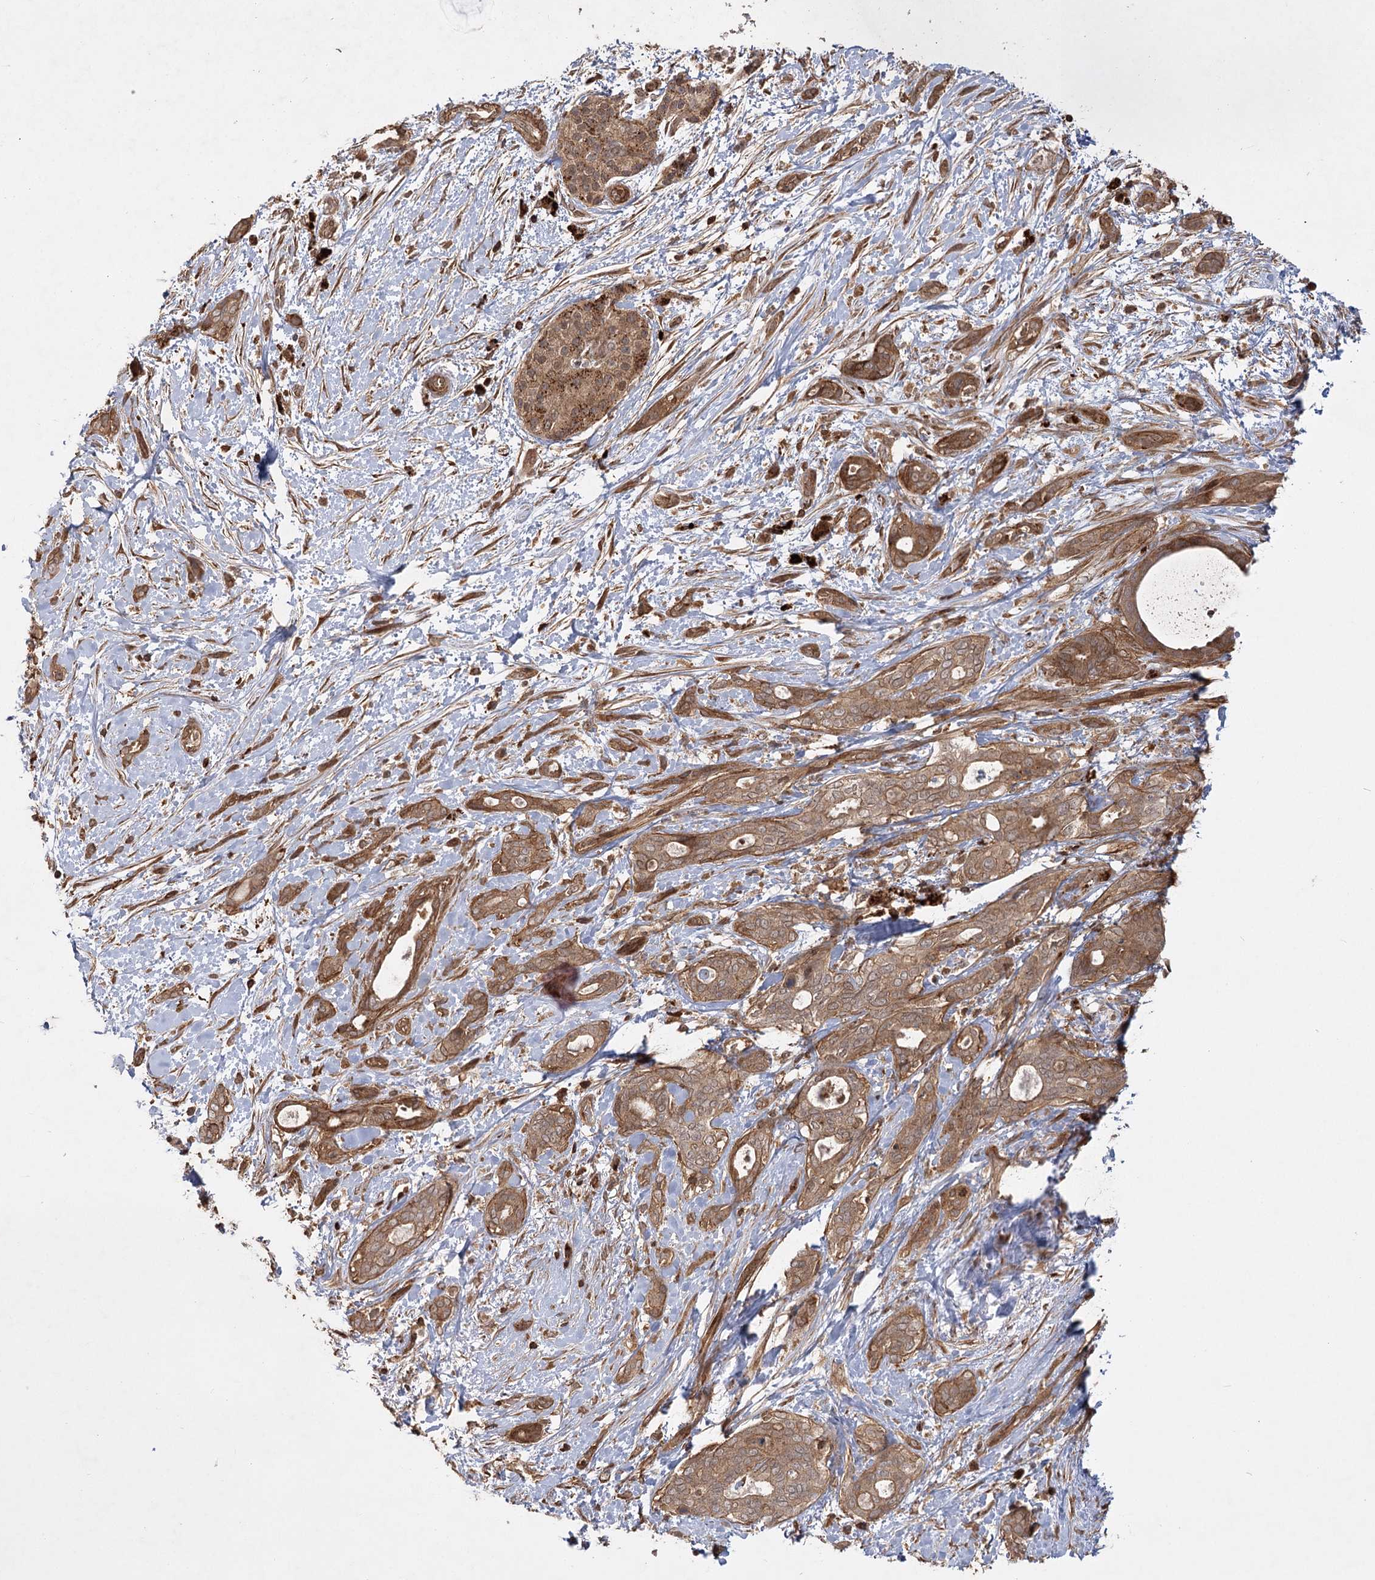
{"staining": {"intensity": "moderate", "quantity": ">75%", "location": "cytoplasmic/membranous"}, "tissue": "pancreatic cancer", "cell_type": "Tumor cells", "image_type": "cancer", "snomed": [{"axis": "morphology", "description": "Normal tissue, NOS"}, {"axis": "morphology", "description": "Adenocarcinoma, NOS"}, {"axis": "topography", "description": "Pancreas"}, {"axis": "topography", "description": "Peripheral nerve tissue"}], "caption": "IHC of human adenocarcinoma (pancreatic) reveals medium levels of moderate cytoplasmic/membranous staining in about >75% of tumor cells.", "gene": "MDFIC", "patient": {"sex": "female", "age": 63}}